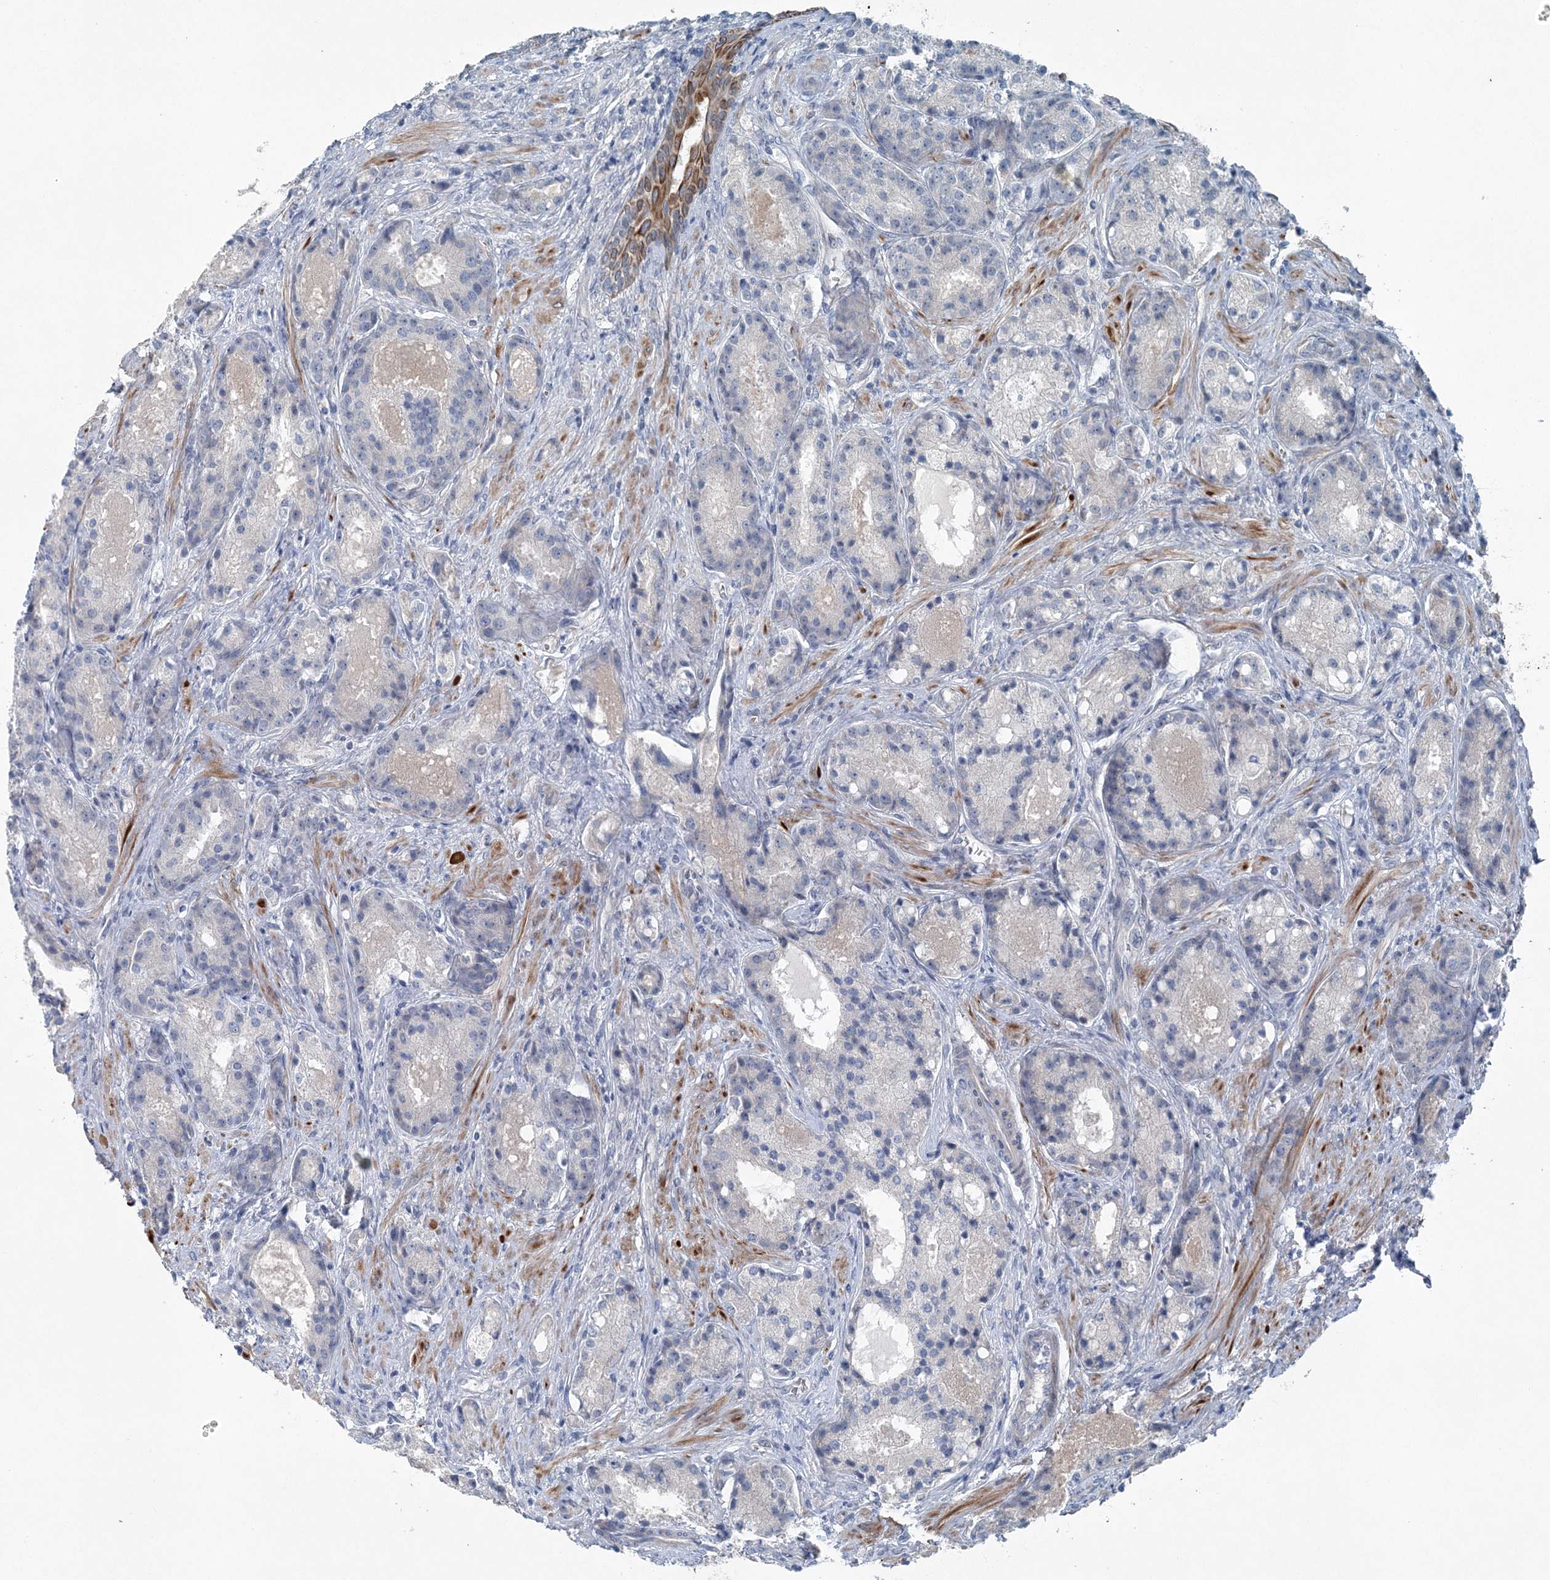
{"staining": {"intensity": "negative", "quantity": "none", "location": "none"}, "tissue": "prostate cancer", "cell_type": "Tumor cells", "image_type": "cancer", "snomed": [{"axis": "morphology", "description": "Adenocarcinoma, High grade"}, {"axis": "topography", "description": "Prostate"}], "caption": "This is an immunohistochemistry (IHC) micrograph of adenocarcinoma (high-grade) (prostate). There is no expression in tumor cells.", "gene": "KIAA1586", "patient": {"sex": "male", "age": 60}}